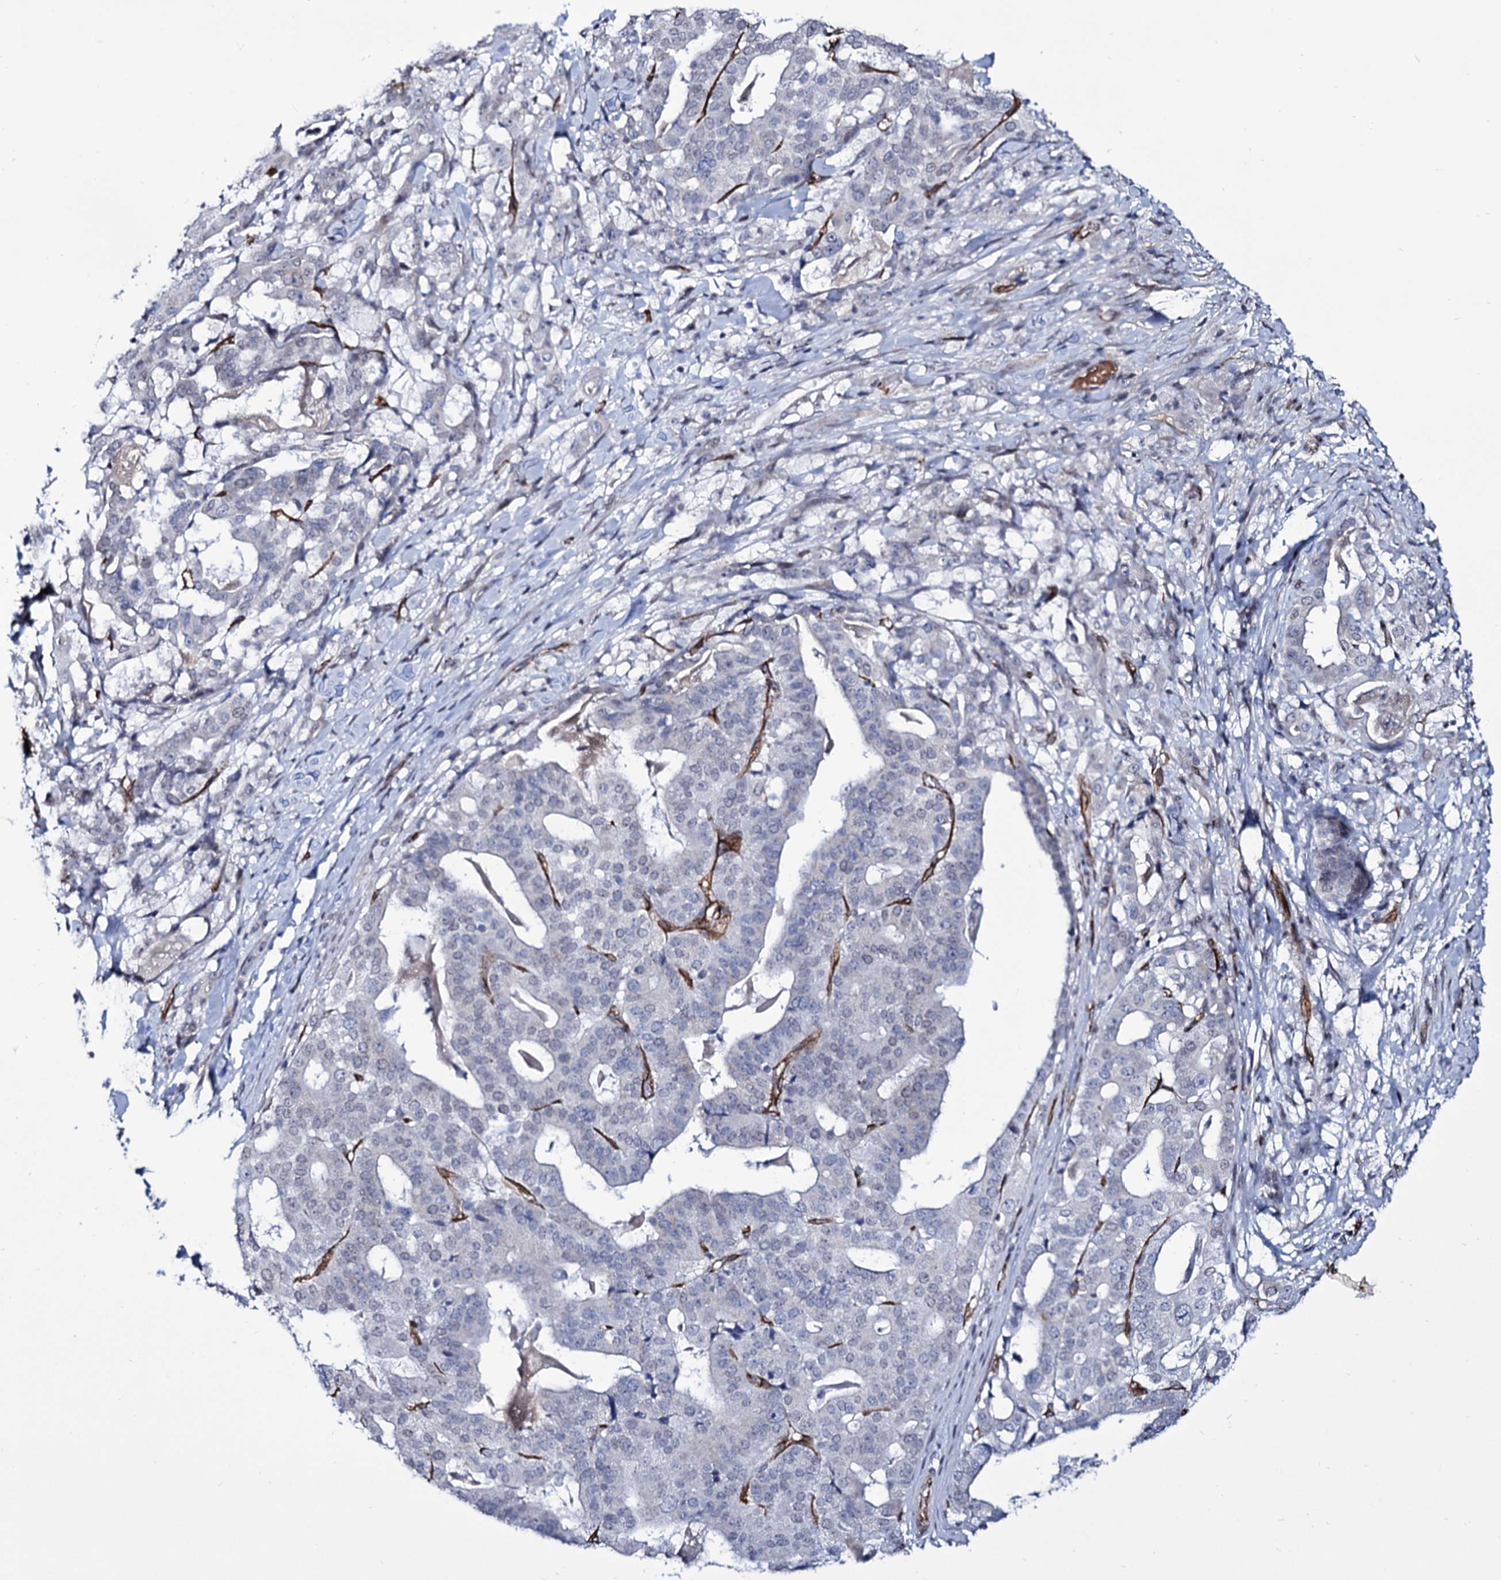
{"staining": {"intensity": "negative", "quantity": "none", "location": "none"}, "tissue": "stomach cancer", "cell_type": "Tumor cells", "image_type": "cancer", "snomed": [{"axis": "morphology", "description": "Adenocarcinoma, NOS"}, {"axis": "topography", "description": "Stomach"}], "caption": "Immunohistochemistry (IHC) histopathology image of neoplastic tissue: human adenocarcinoma (stomach) stained with DAB (3,3'-diaminobenzidine) shows no significant protein staining in tumor cells.", "gene": "ZC3H12C", "patient": {"sex": "male", "age": 48}}